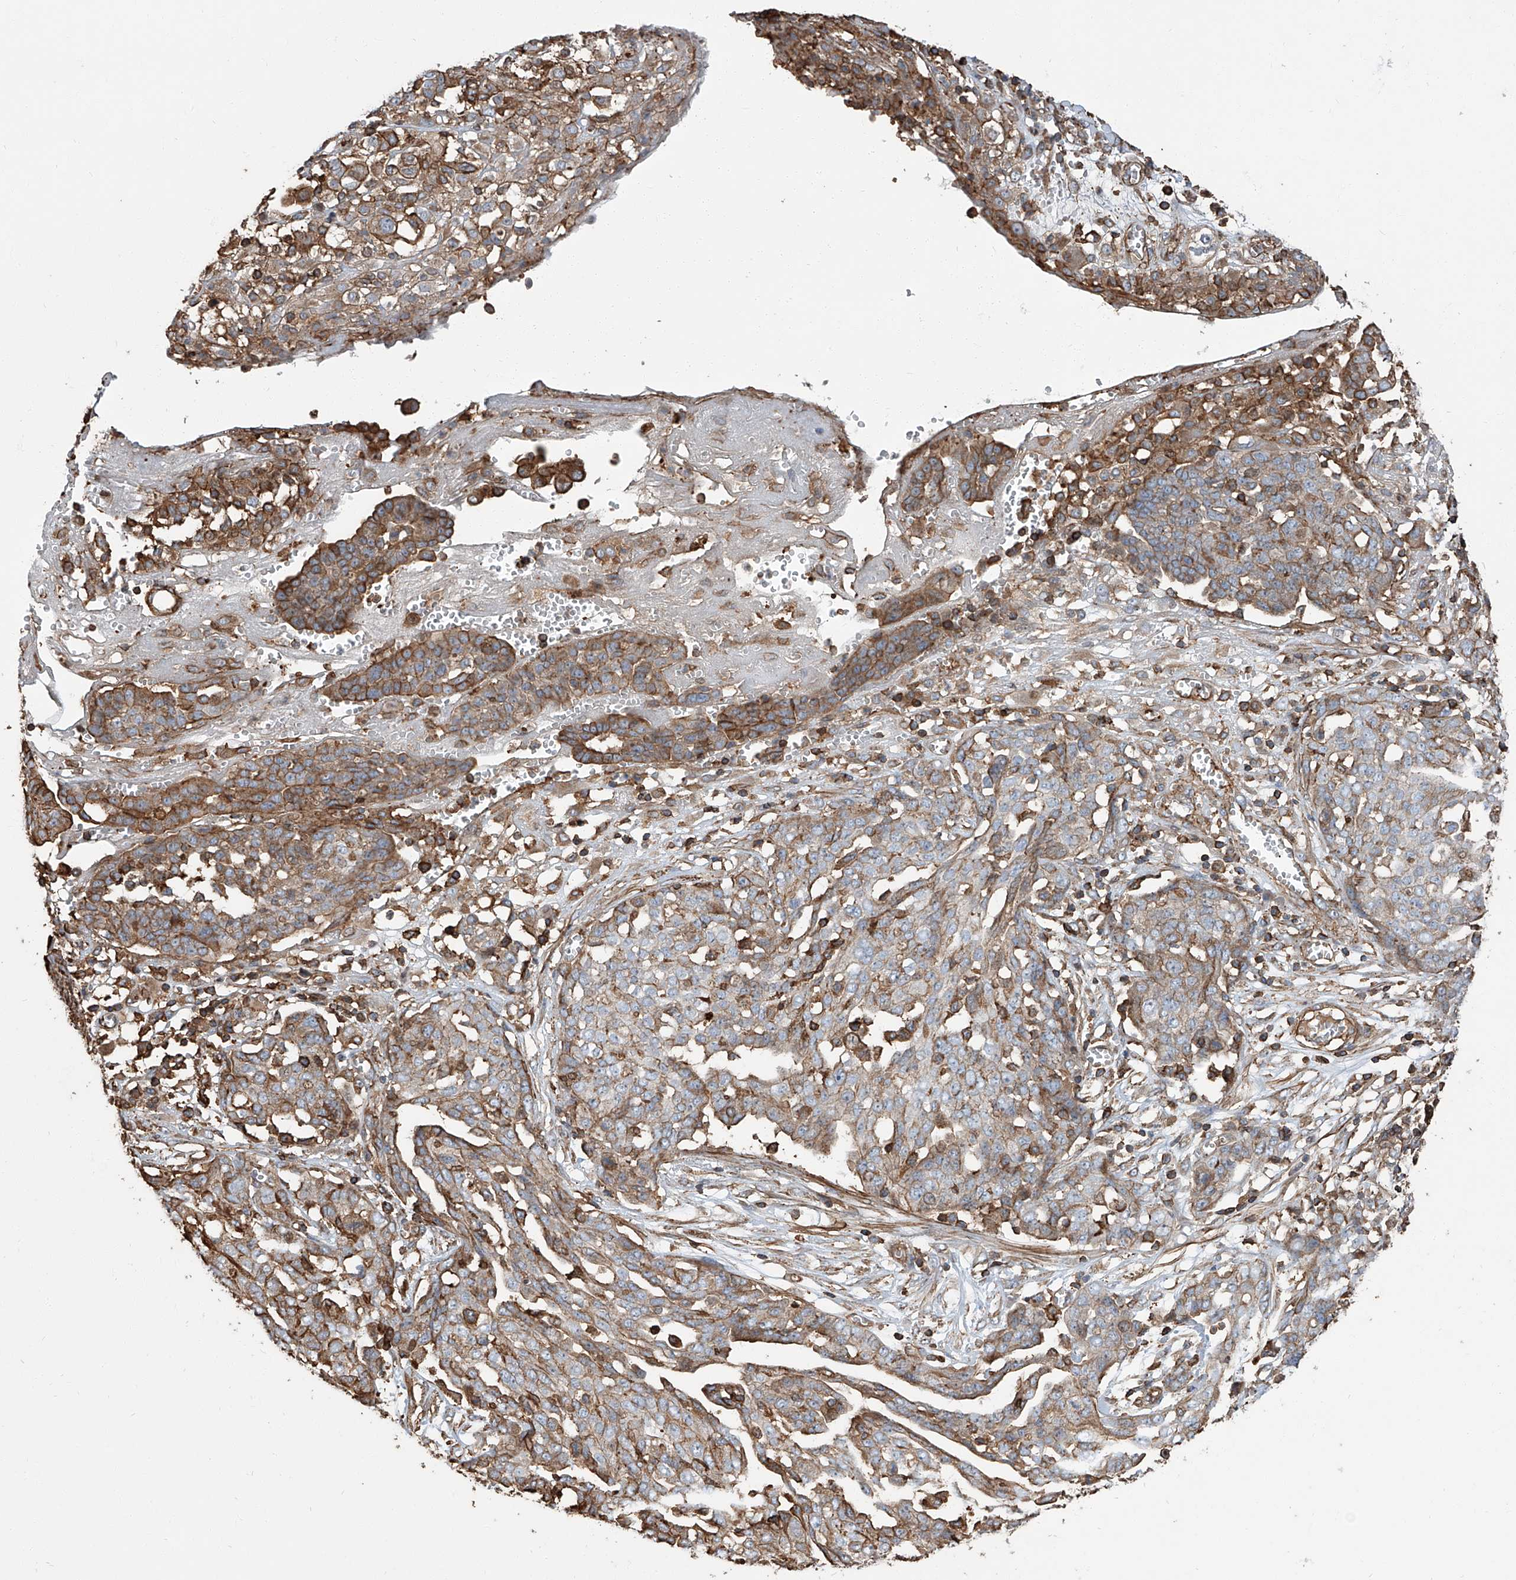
{"staining": {"intensity": "moderate", "quantity": "25%-75%", "location": "cytoplasmic/membranous"}, "tissue": "ovarian cancer", "cell_type": "Tumor cells", "image_type": "cancer", "snomed": [{"axis": "morphology", "description": "Cystadenocarcinoma, serous, NOS"}, {"axis": "topography", "description": "Soft tissue"}, {"axis": "topography", "description": "Ovary"}], "caption": "An immunohistochemistry micrograph of neoplastic tissue is shown. Protein staining in brown shows moderate cytoplasmic/membranous positivity in ovarian serous cystadenocarcinoma within tumor cells.", "gene": "PIEZO2", "patient": {"sex": "female", "age": 57}}